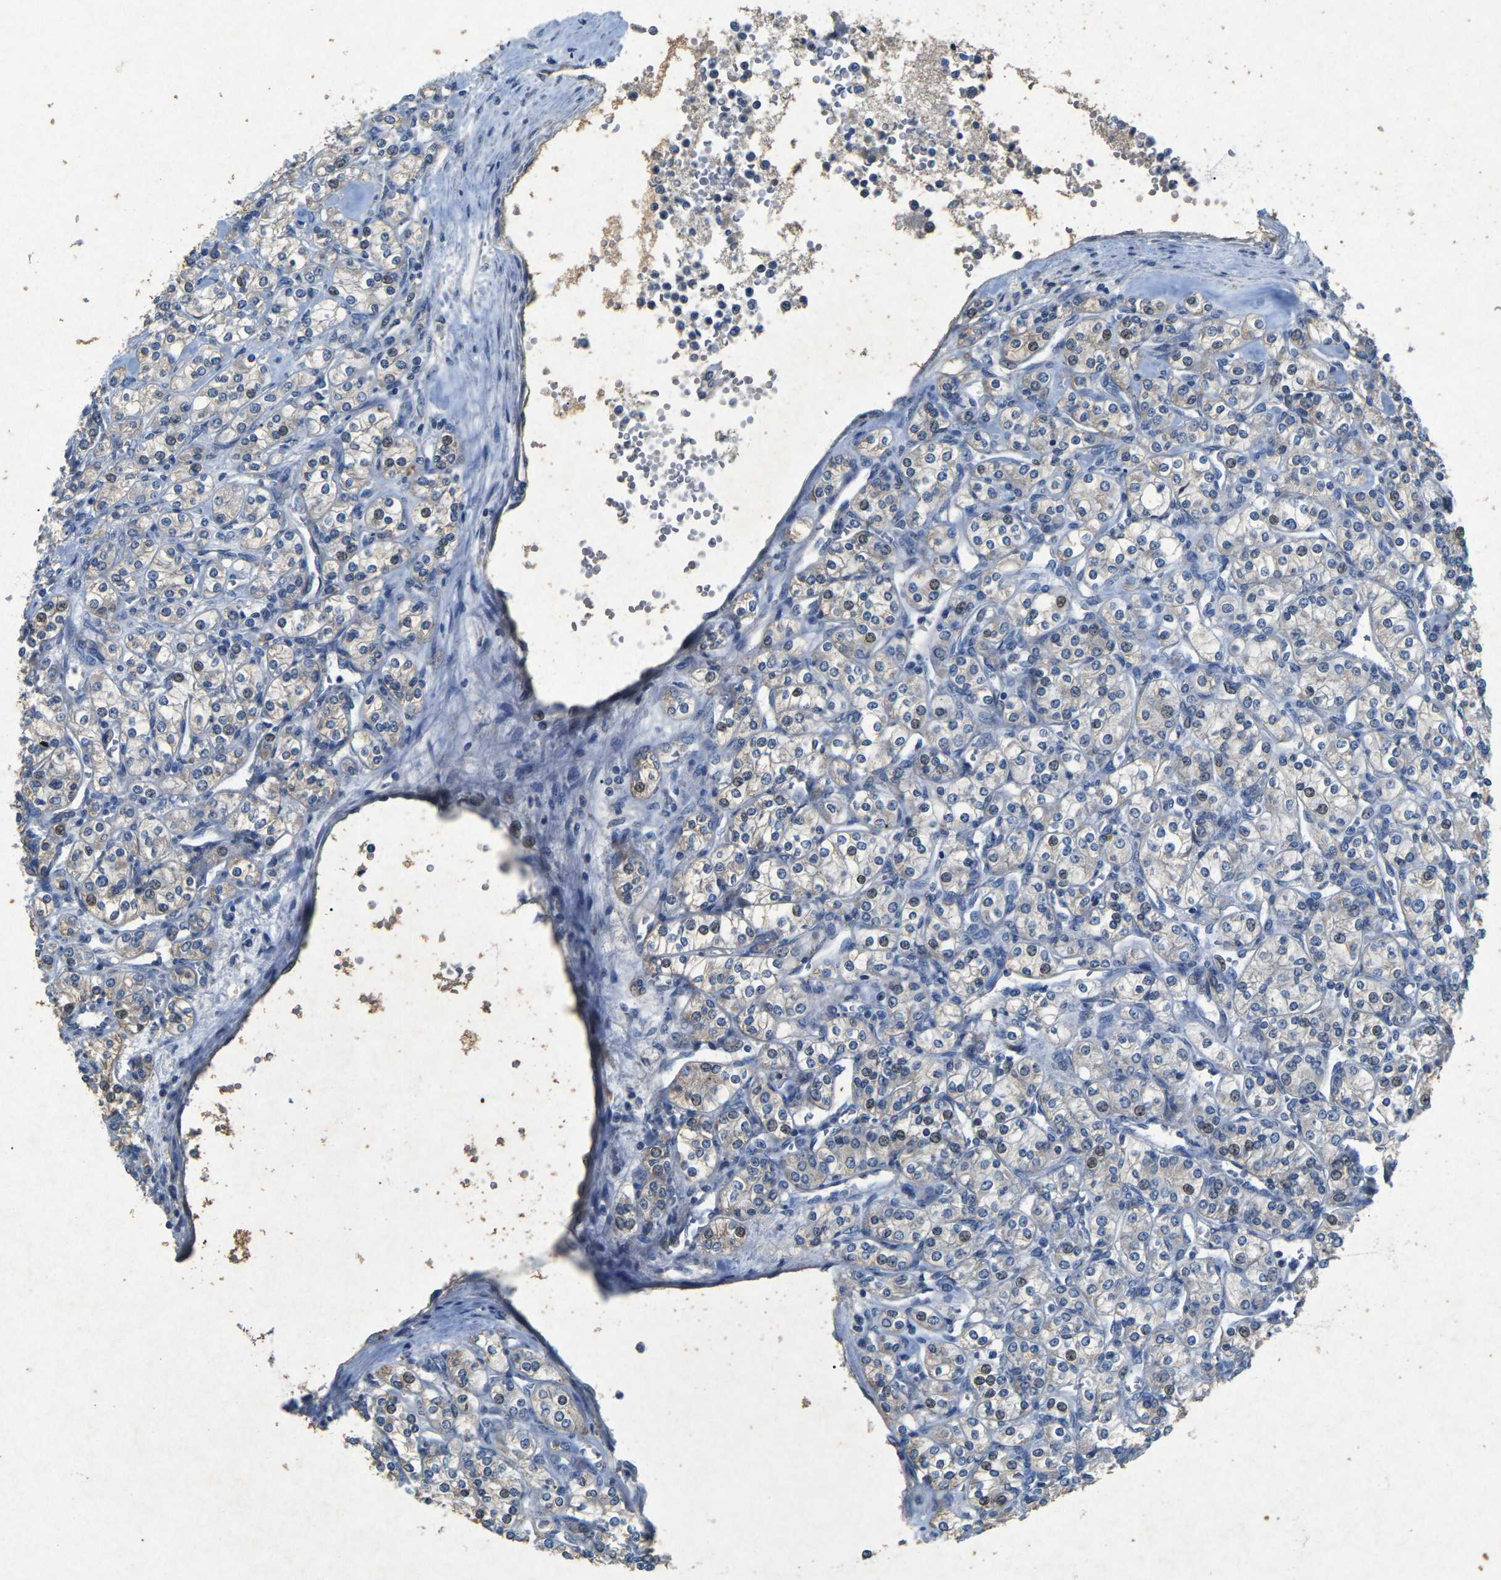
{"staining": {"intensity": "negative", "quantity": "none", "location": "none"}, "tissue": "renal cancer", "cell_type": "Tumor cells", "image_type": "cancer", "snomed": [{"axis": "morphology", "description": "Adenocarcinoma, NOS"}, {"axis": "topography", "description": "Kidney"}], "caption": "Protein analysis of renal cancer (adenocarcinoma) exhibits no significant expression in tumor cells.", "gene": "PLG", "patient": {"sex": "male", "age": 77}}